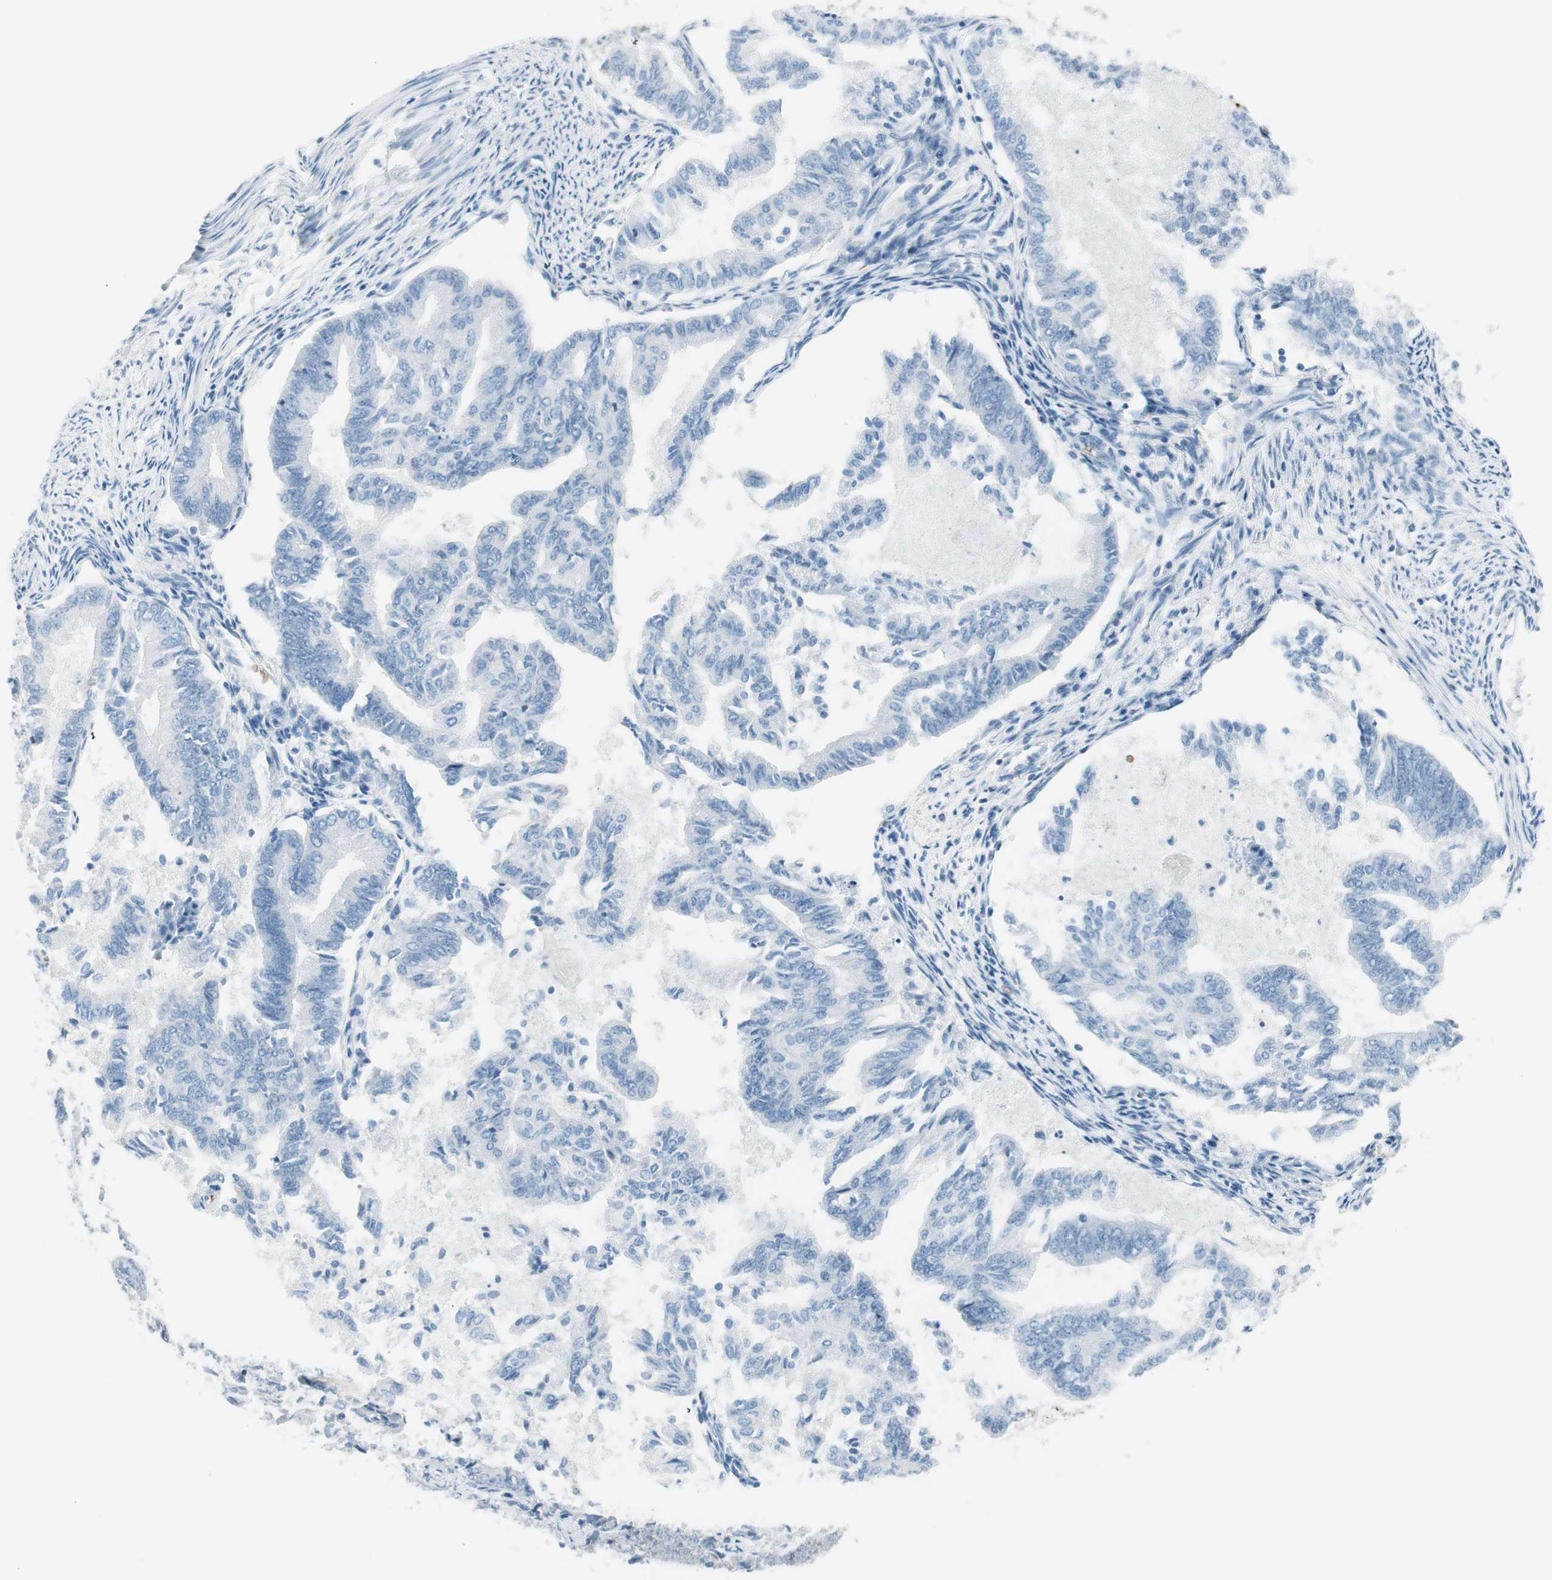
{"staining": {"intensity": "negative", "quantity": "none", "location": "none"}, "tissue": "endometrial cancer", "cell_type": "Tumor cells", "image_type": "cancer", "snomed": [{"axis": "morphology", "description": "Adenocarcinoma, NOS"}, {"axis": "topography", "description": "Endometrium"}], "caption": "High power microscopy micrograph of an immunohistochemistry (IHC) histopathology image of adenocarcinoma (endometrial), revealing no significant expression in tumor cells.", "gene": "MAP4K1", "patient": {"sex": "female", "age": 86}}